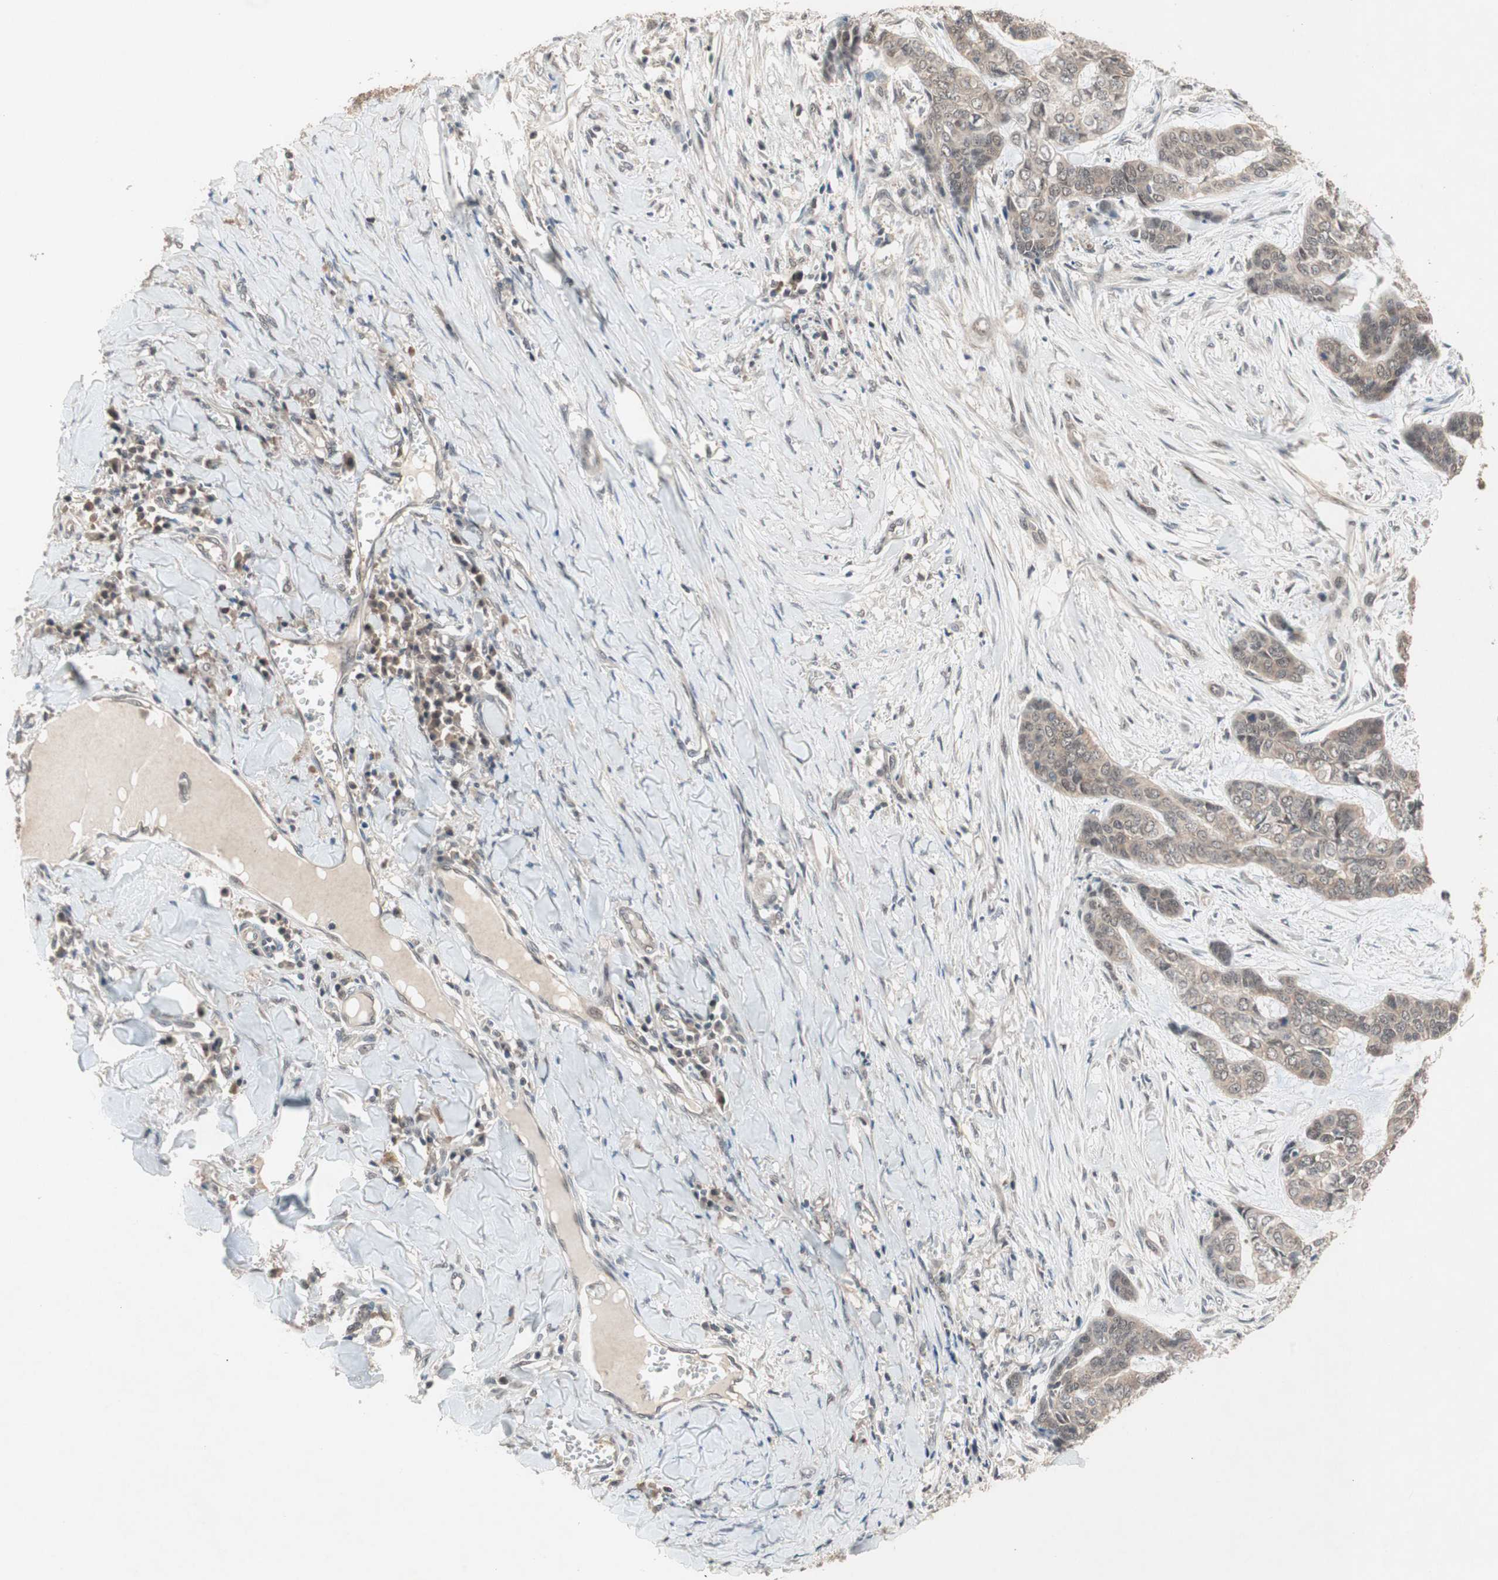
{"staining": {"intensity": "moderate", "quantity": ">75%", "location": "cytoplasmic/membranous"}, "tissue": "skin cancer", "cell_type": "Tumor cells", "image_type": "cancer", "snomed": [{"axis": "morphology", "description": "Basal cell carcinoma"}, {"axis": "topography", "description": "Skin"}], "caption": "Moderate cytoplasmic/membranous staining is seen in approximately >75% of tumor cells in skin cancer.", "gene": "GART", "patient": {"sex": "female", "age": 64}}